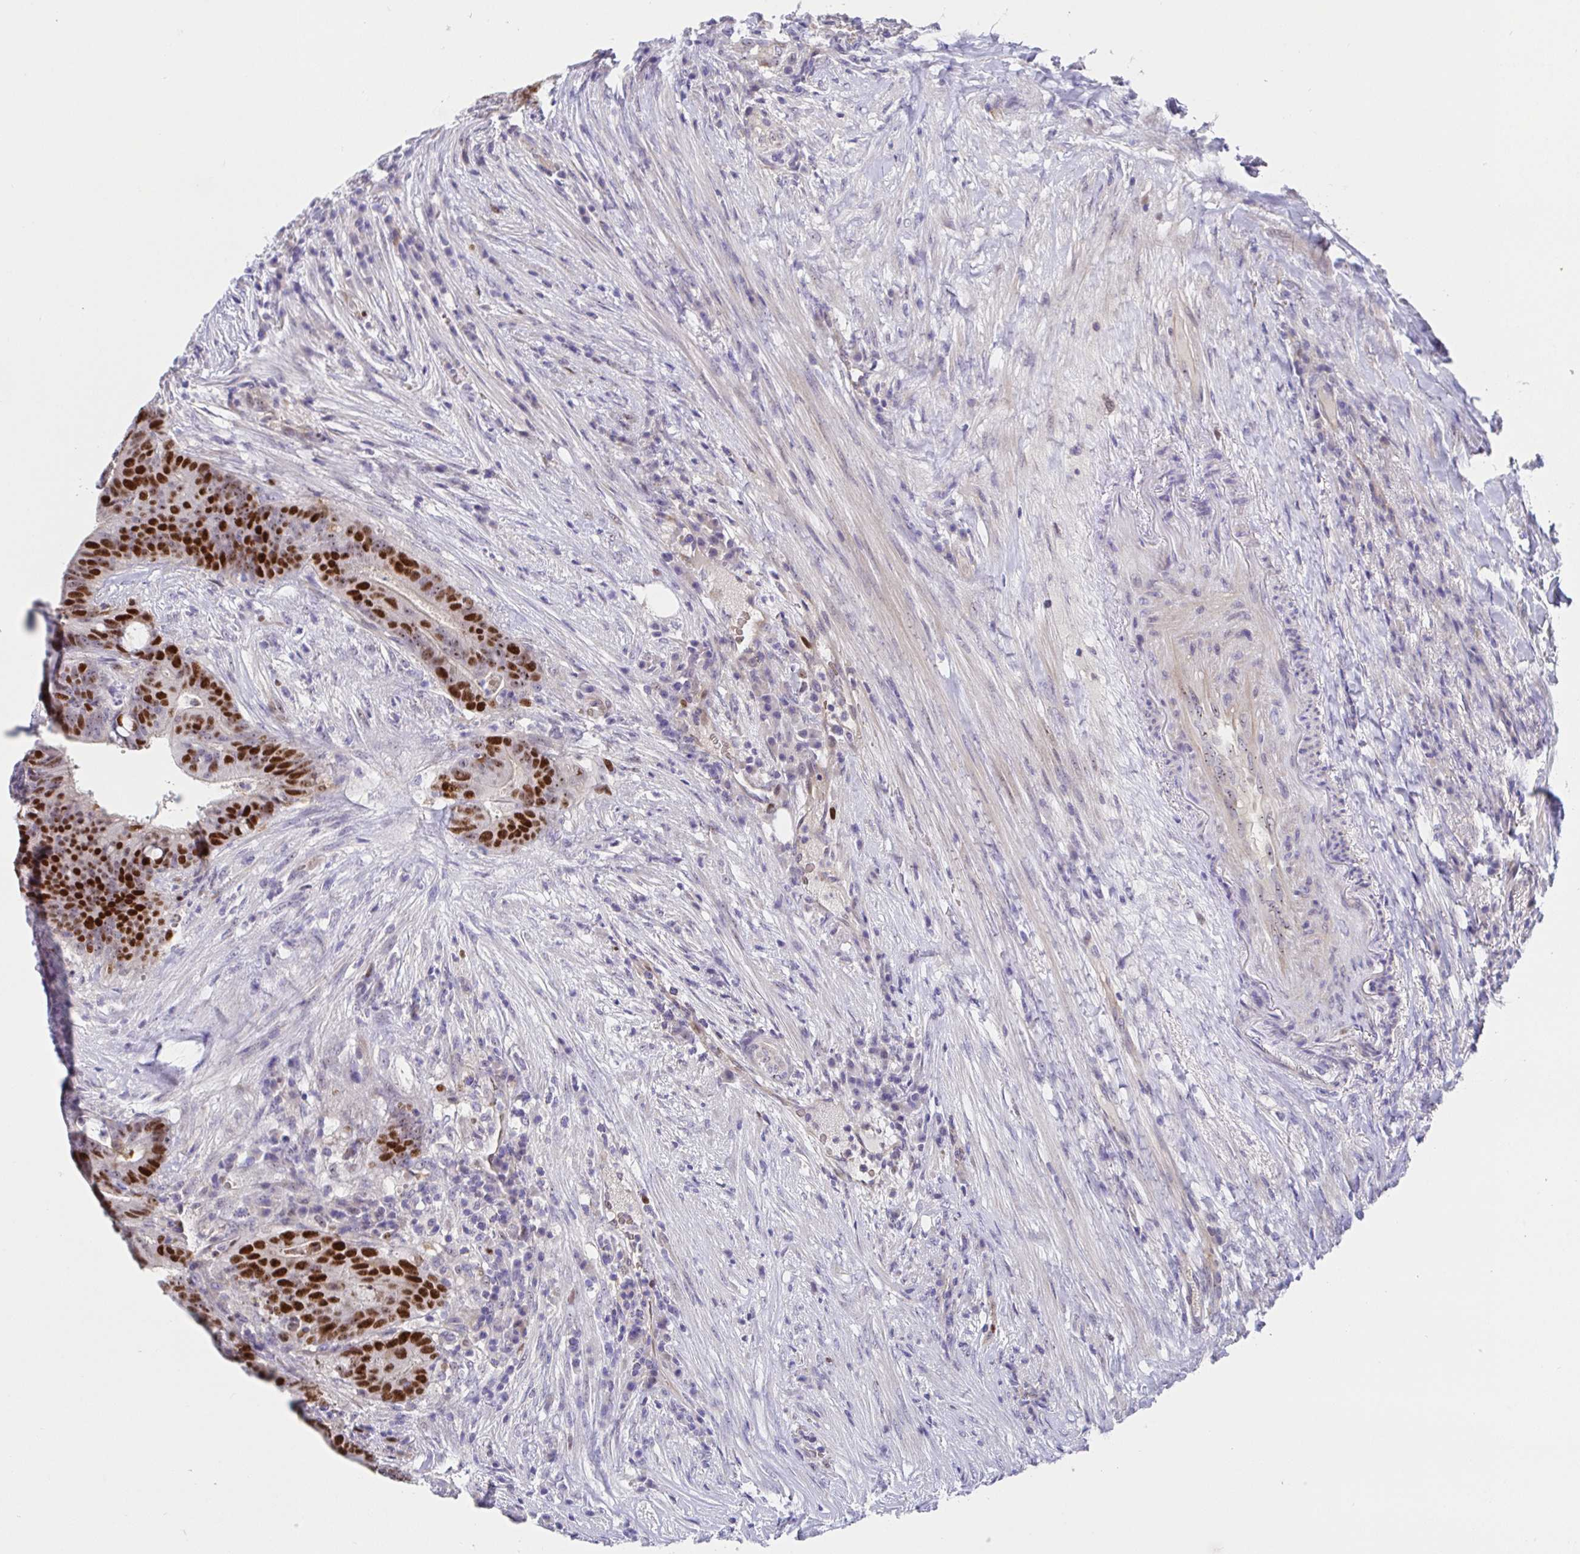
{"staining": {"intensity": "strong", "quantity": ">75%", "location": "nuclear"}, "tissue": "colorectal cancer", "cell_type": "Tumor cells", "image_type": "cancer", "snomed": [{"axis": "morphology", "description": "Adenocarcinoma, NOS"}, {"axis": "topography", "description": "Colon"}], "caption": "Brown immunohistochemical staining in colorectal cancer exhibits strong nuclear expression in approximately >75% of tumor cells. (DAB (3,3'-diaminobenzidine) IHC, brown staining for protein, blue staining for nuclei).", "gene": "TIMELESS", "patient": {"sex": "female", "age": 43}}